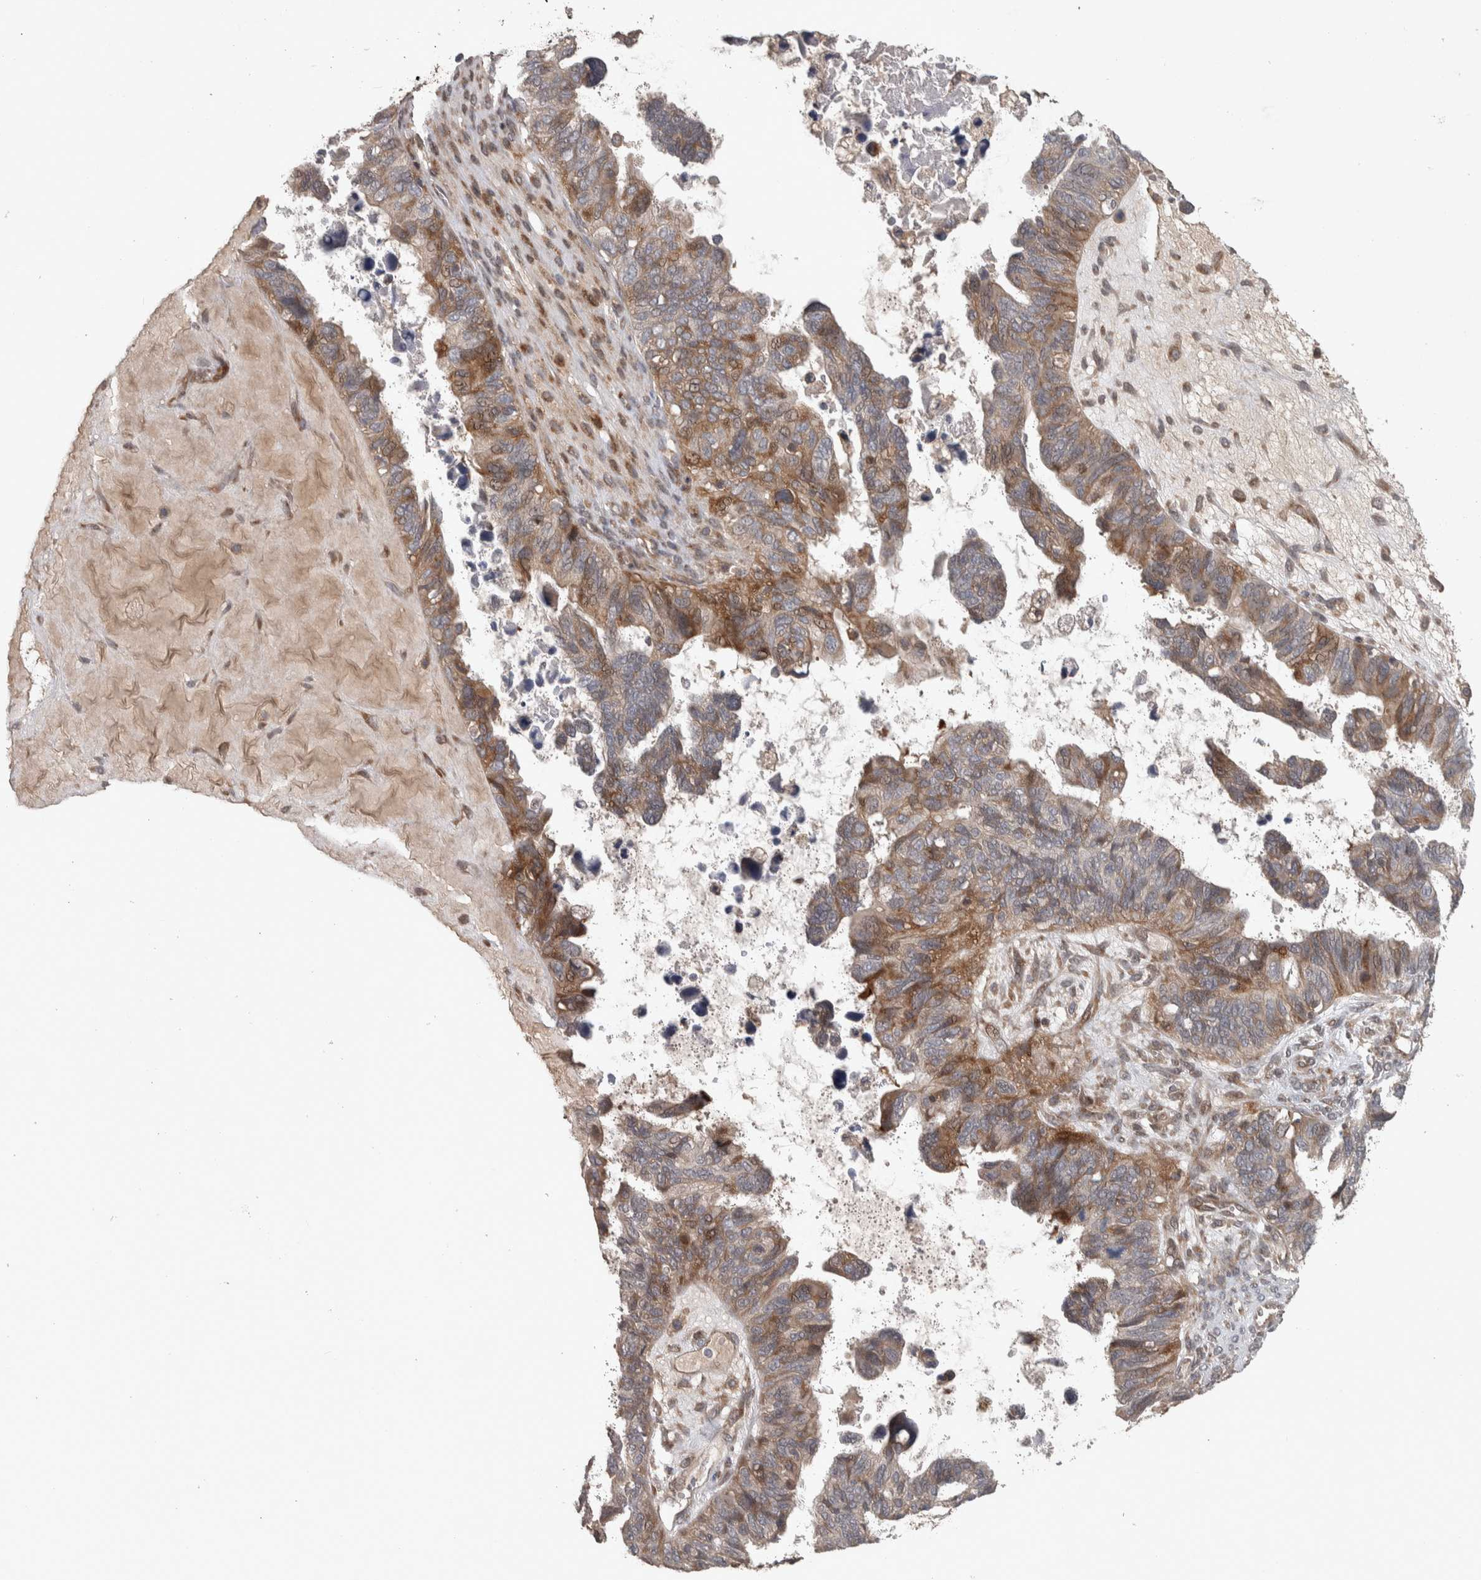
{"staining": {"intensity": "moderate", "quantity": "<25%", "location": "cytoplasmic/membranous"}, "tissue": "ovarian cancer", "cell_type": "Tumor cells", "image_type": "cancer", "snomed": [{"axis": "morphology", "description": "Cystadenocarcinoma, serous, NOS"}, {"axis": "topography", "description": "Ovary"}], "caption": "Ovarian cancer tissue displays moderate cytoplasmic/membranous positivity in approximately <25% of tumor cells, visualized by immunohistochemistry. Nuclei are stained in blue.", "gene": "ERAL1", "patient": {"sex": "female", "age": 79}}